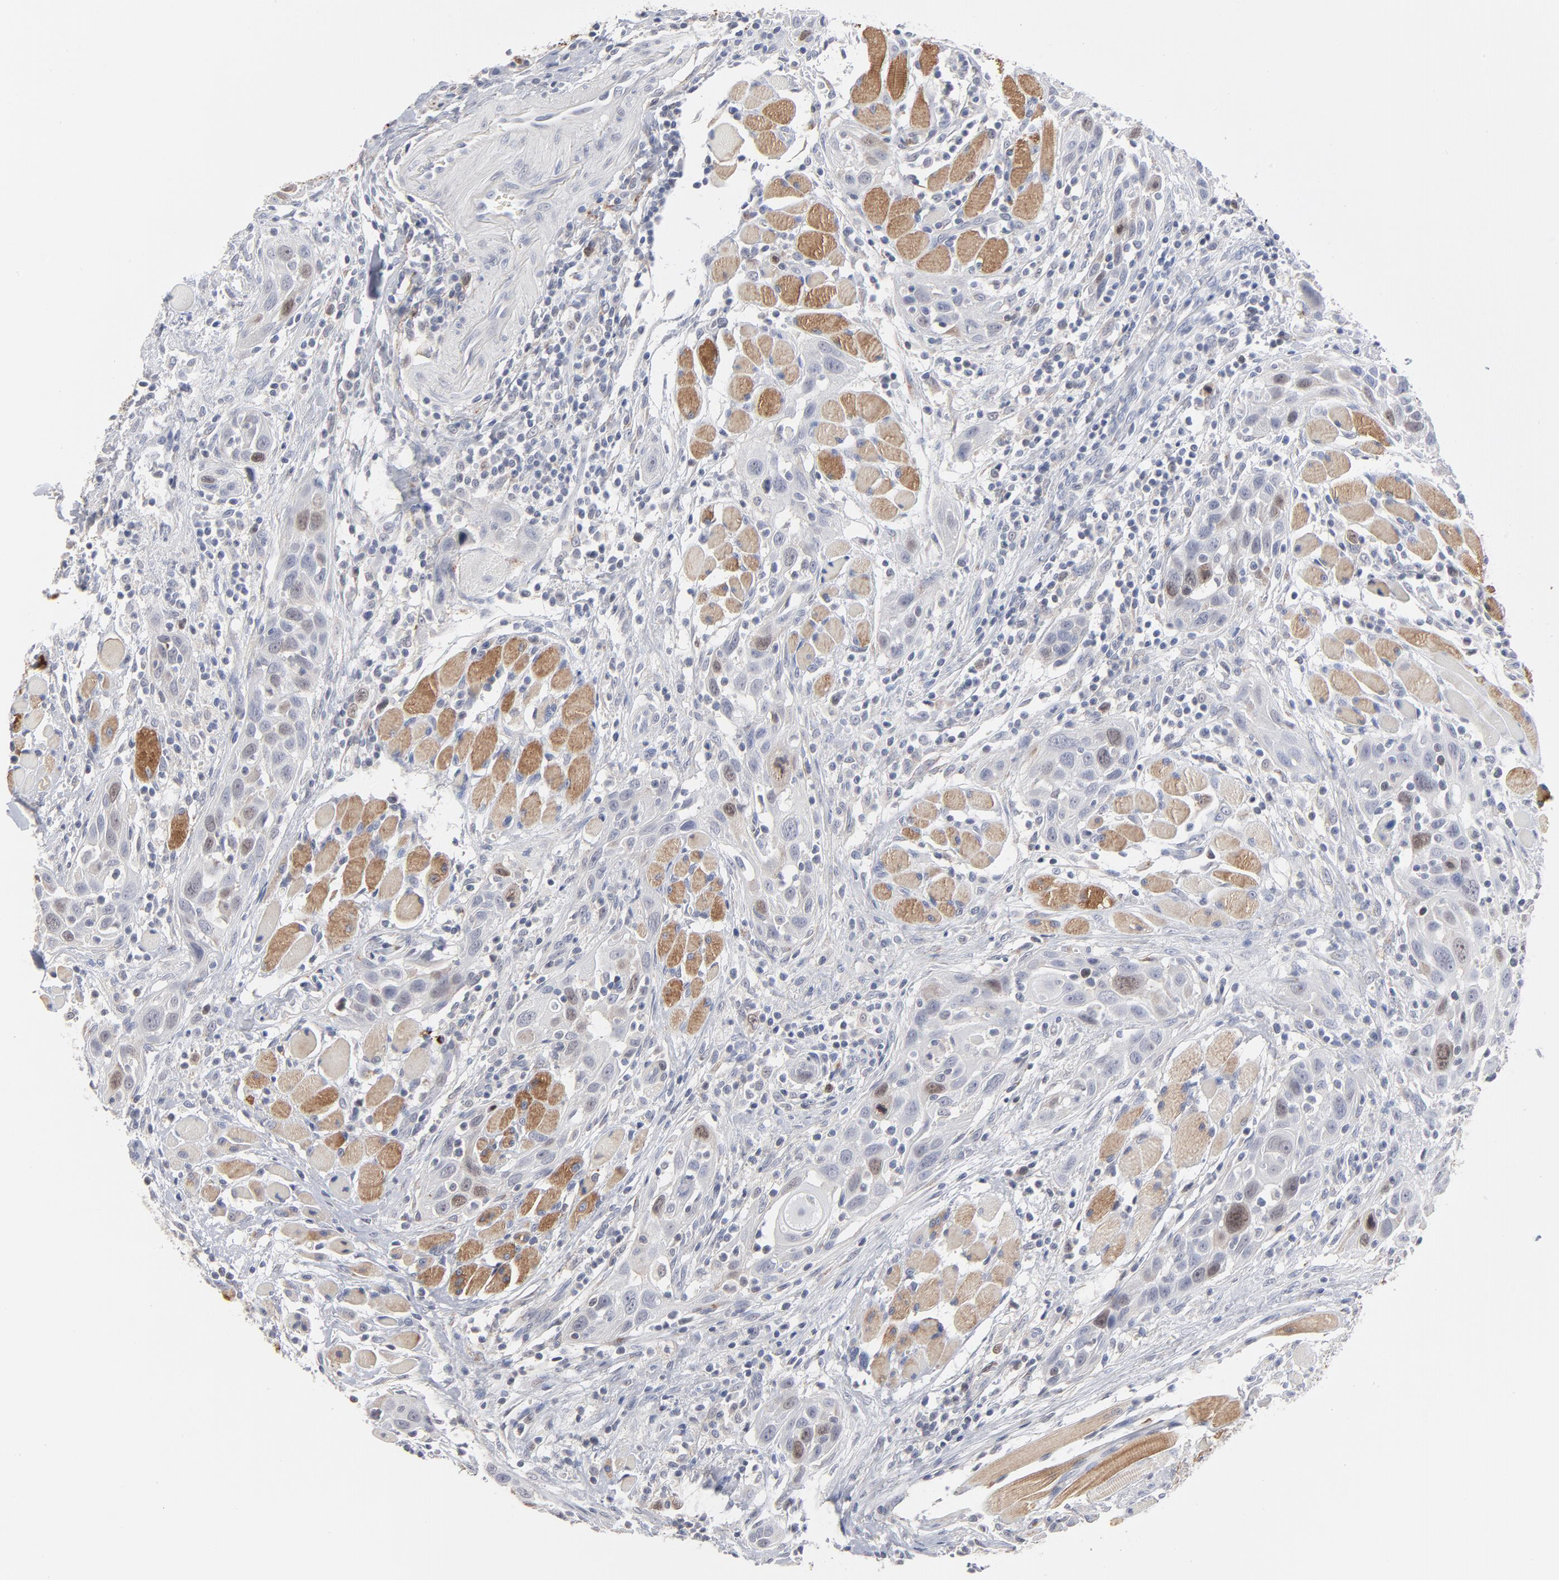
{"staining": {"intensity": "weak", "quantity": "<25%", "location": "cytoplasmic/membranous,nuclear"}, "tissue": "head and neck cancer", "cell_type": "Tumor cells", "image_type": "cancer", "snomed": [{"axis": "morphology", "description": "Squamous cell carcinoma, NOS"}, {"axis": "topography", "description": "Oral tissue"}, {"axis": "topography", "description": "Head-Neck"}], "caption": "High magnification brightfield microscopy of head and neck cancer stained with DAB (brown) and counterstained with hematoxylin (blue): tumor cells show no significant positivity. (Stains: DAB (3,3'-diaminobenzidine) immunohistochemistry with hematoxylin counter stain, Microscopy: brightfield microscopy at high magnification).", "gene": "AURKA", "patient": {"sex": "female", "age": 50}}